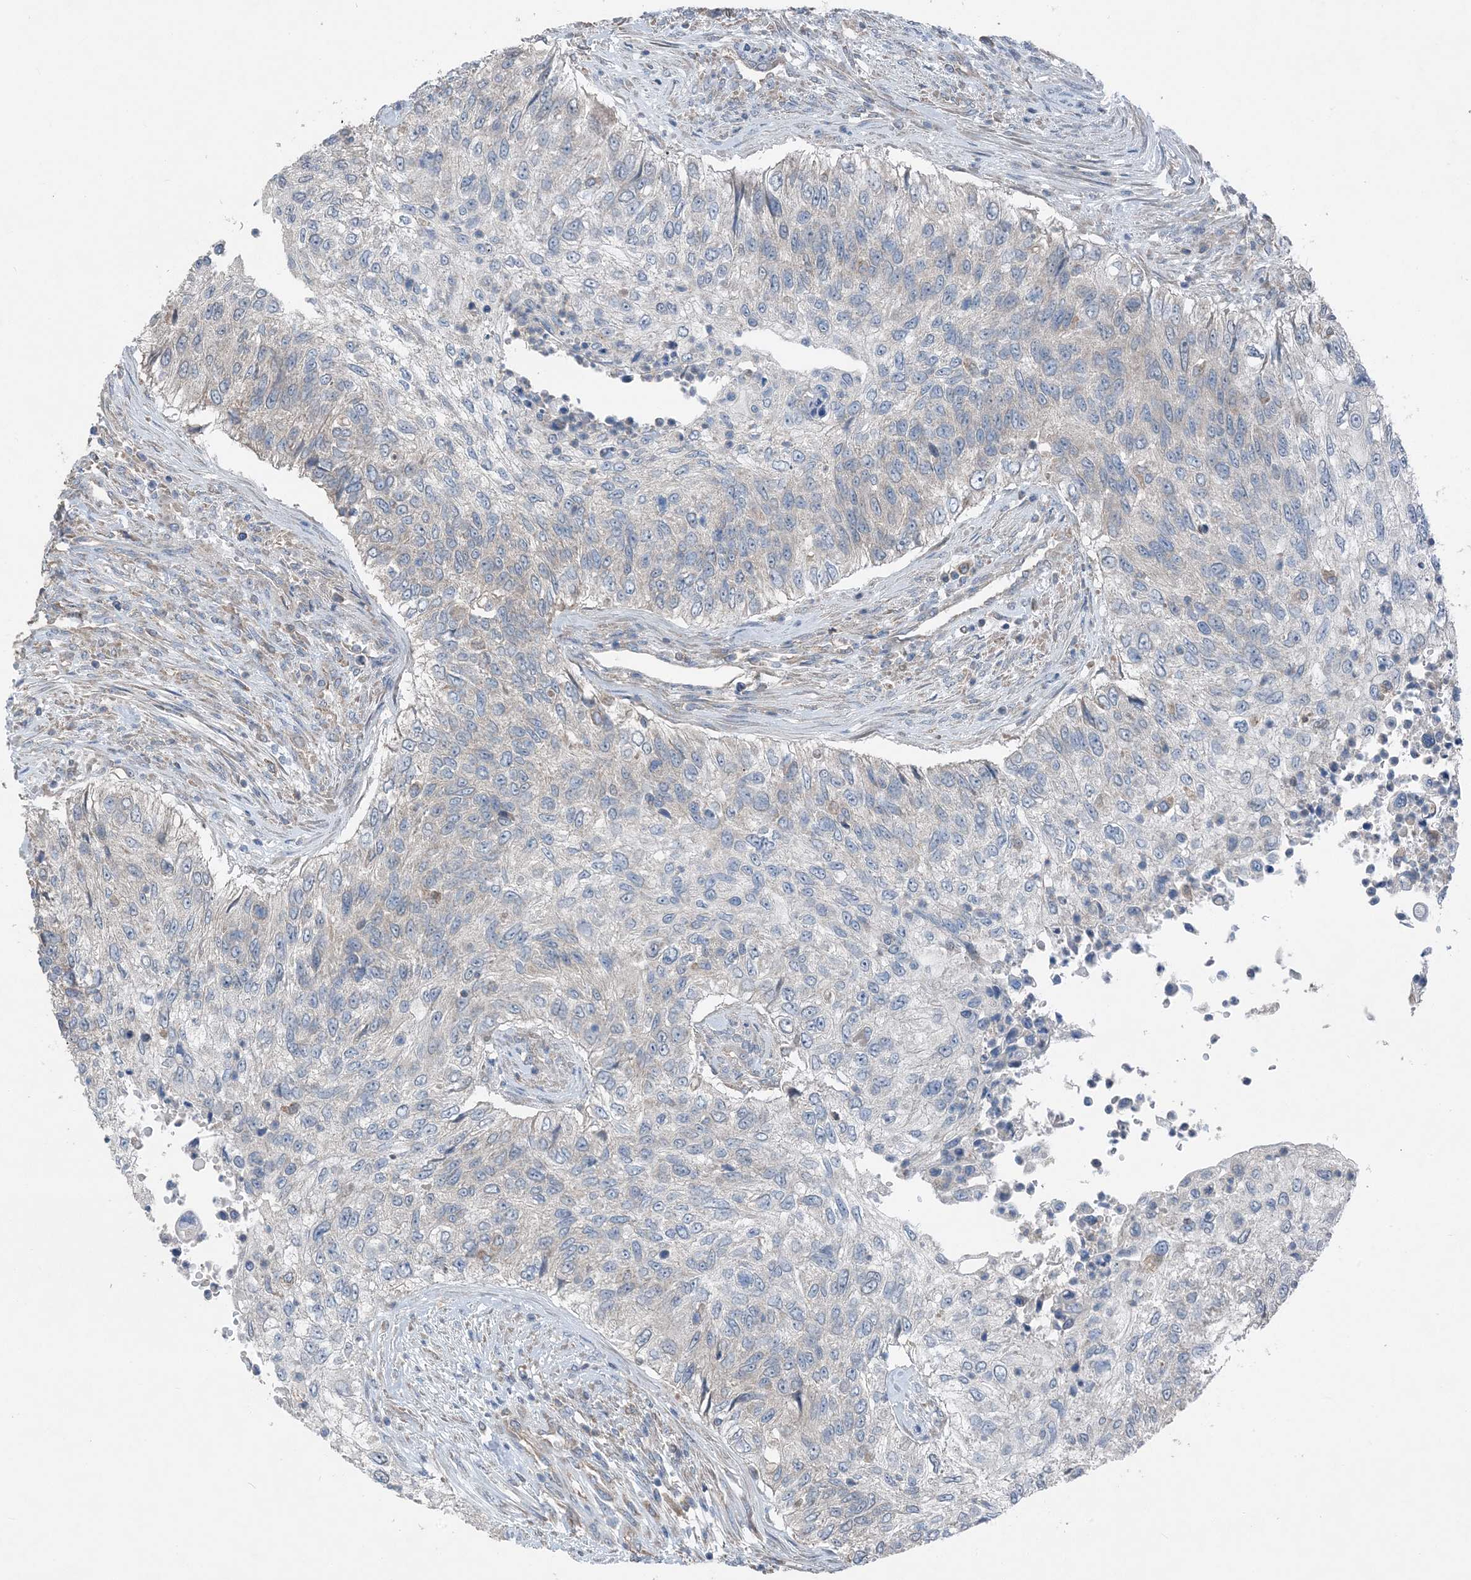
{"staining": {"intensity": "negative", "quantity": "none", "location": "none"}, "tissue": "urothelial cancer", "cell_type": "Tumor cells", "image_type": "cancer", "snomed": [{"axis": "morphology", "description": "Urothelial carcinoma, High grade"}, {"axis": "topography", "description": "Urinary bladder"}], "caption": "There is no significant staining in tumor cells of urothelial carcinoma (high-grade).", "gene": "DHX30", "patient": {"sex": "female", "age": 60}}